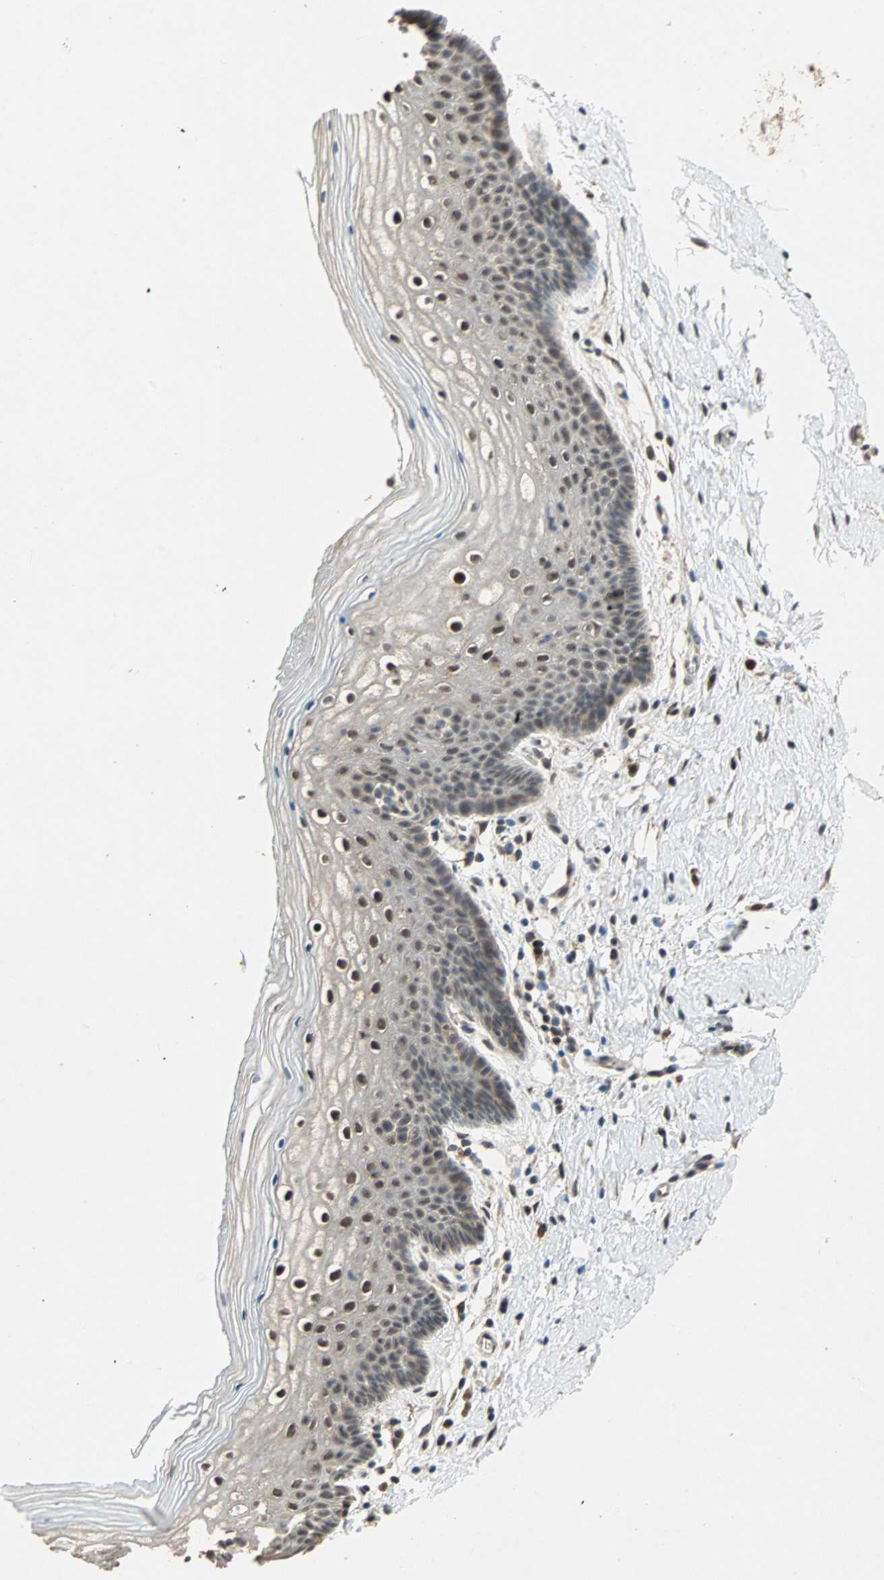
{"staining": {"intensity": "moderate", "quantity": "<25%", "location": "nuclear"}, "tissue": "vagina", "cell_type": "Squamous epithelial cells", "image_type": "normal", "snomed": [{"axis": "morphology", "description": "Normal tissue, NOS"}, {"axis": "topography", "description": "Vagina"}], "caption": "This image exhibits immunohistochemistry (IHC) staining of normal vagina, with low moderate nuclear positivity in approximately <25% of squamous epithelial cells.", "gene": "ZNF701", "patient": {"sex": "female", "age": 46}}